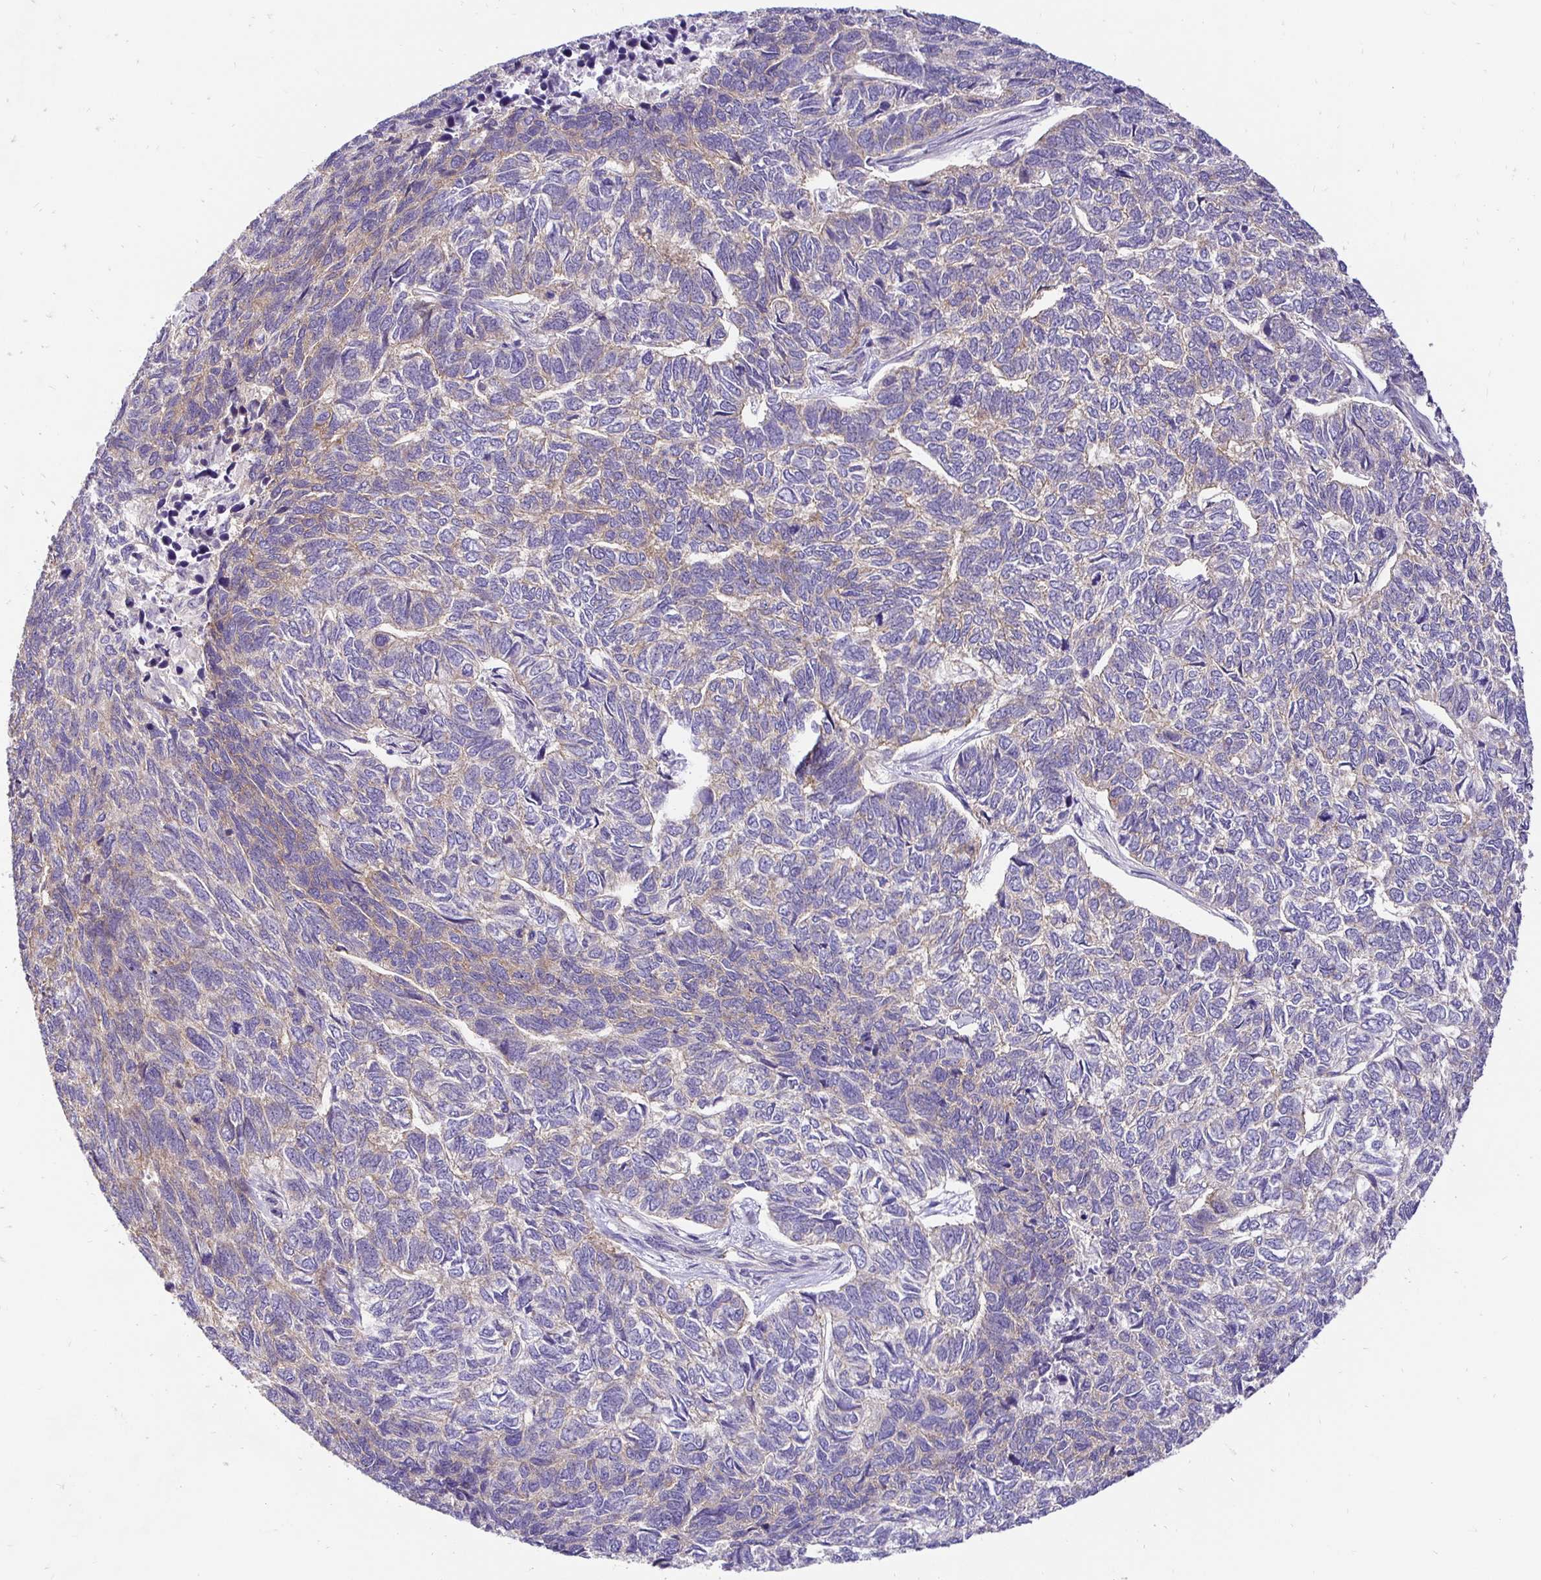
{"staining": {"intensity": "weak", "quantity": "<25%", "location": "cytoplasmic/membranous"}, "tissue": "skin cancer", "cell_type": "Tumor cells", "image_type": "cancer", "snomed": [{"axis": "morphology", "description": "Basal cell carcinoma"}, {"axis": "topography", "description": "Skin"}], "caption": "The IHC image has no significant staining in tumor cells of basal cell carcinoma (skin) tissue.", "gene": "SLC9A1", "patient": {"sex": "female", "age": 65}}